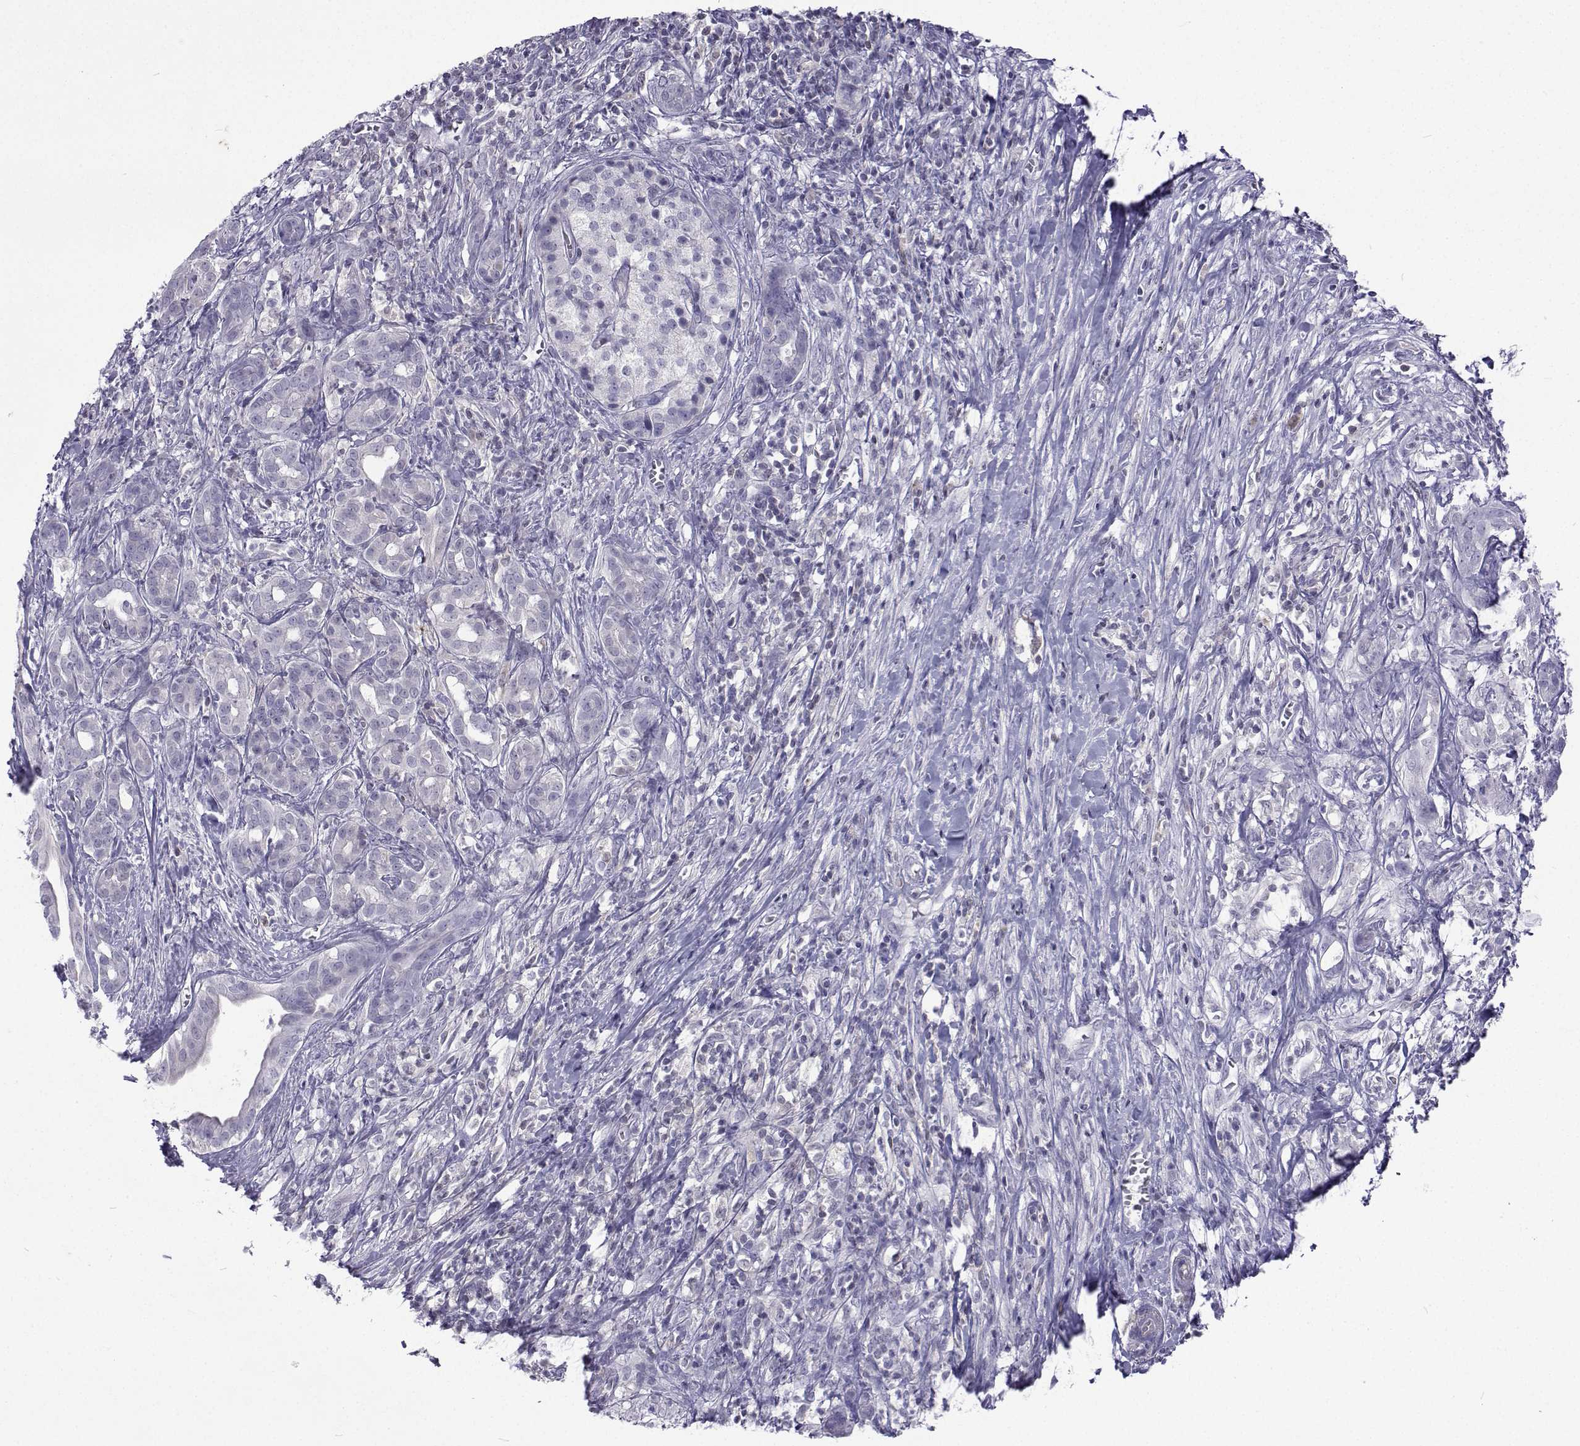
{"staining": {"intensity": "negative", "quantity": "none", "location": "none"}, "tissue": "pancreatic cancer", "cell_type": "Tumor cells", "image_type": "cancer", "snomed": [{"axis": "morphology", "description": "Adenocarcinoma, NOS"}, {"axis": "topography", "description": "Pancreas"}], "caption": "Tumor cells show no significant protein staining in pancreatic cancer (adenocarcinoma).", "gene": "GALM", "patient": {"sex": "male", "age": 61}}